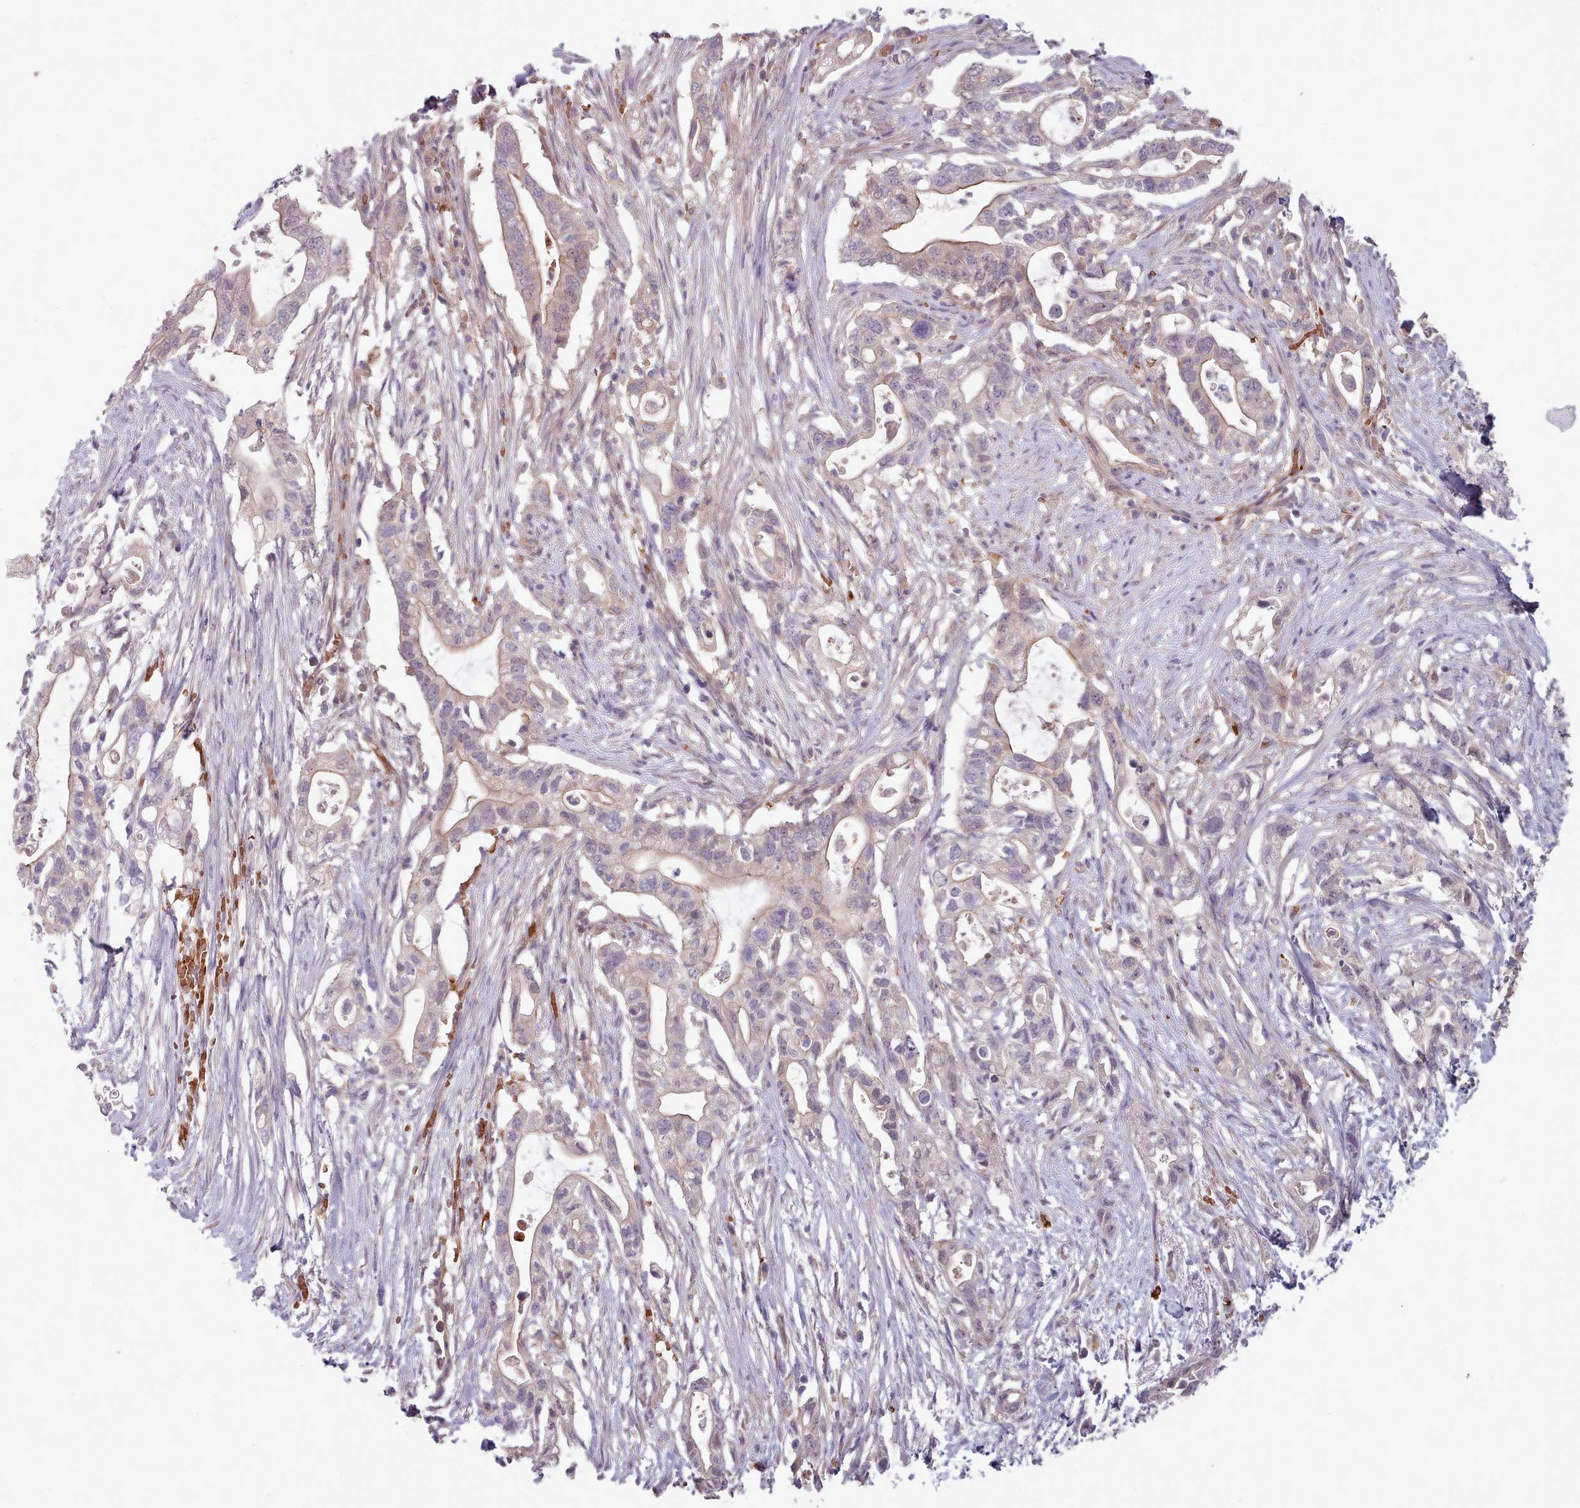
{"staining": {"intensity": "moderate", "quantity": "<25%", "location": "cytoplasmic/membranous"}, "tissue": "pancreatic cancer", "cell_type": "Tumor cells", "image_type": "cancer", "snomed": [{"axis": "morphology", "description": "Adenocarcinoma, NOS"}, {"axis": "topography", "description": "Pancreas"}], "caption": "Pancreatic cancer stained for a protein demonstrates moderate cytoplasmic/membranous positivity in tumor cells.", "gene": "CLNS1A", "patient": {"sex": "female", "age": 72}}